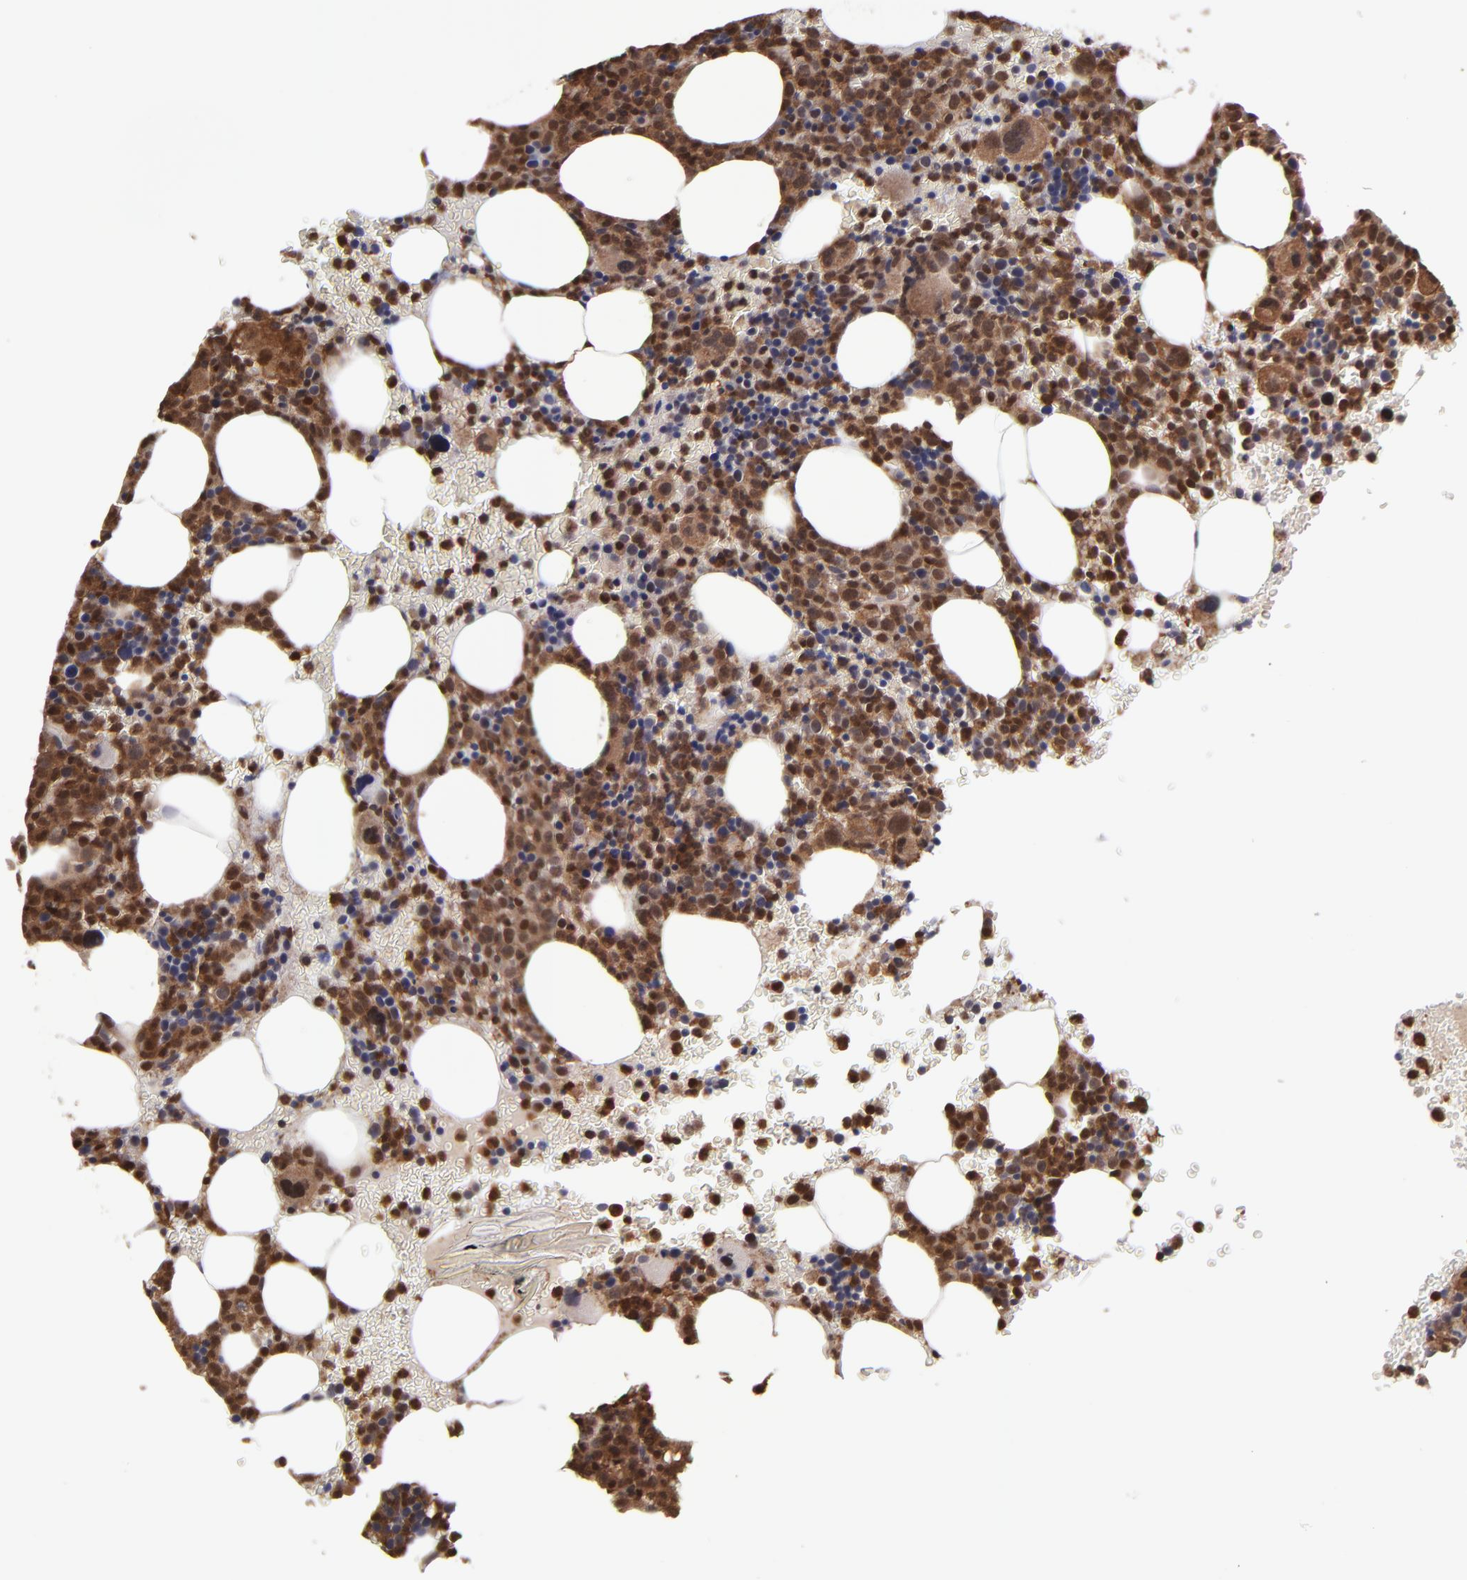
{"staining": {"intensity": "moderate", "quantity": ">75%", "location": "cytoplasmic/membranous,nuclear"}, "tissue": "bone marrow", "cell_type": "Hematopoietic cells", "image_type": "normal", "snomed": [{"axis": "morphology", "description": "Normal tissue, NOS"}, {"axis": "topography", "description": "Bone marrow"}], "caption": "Immunohistochemical staining of normal bone marrow reveals >75% levels of moderate cytoplasmic/membranous,nuclear protein expression in approximately >75% of hematopoietic cells.", "gene": "GRB2", "patient": {"sex": "male", "age": 68}}